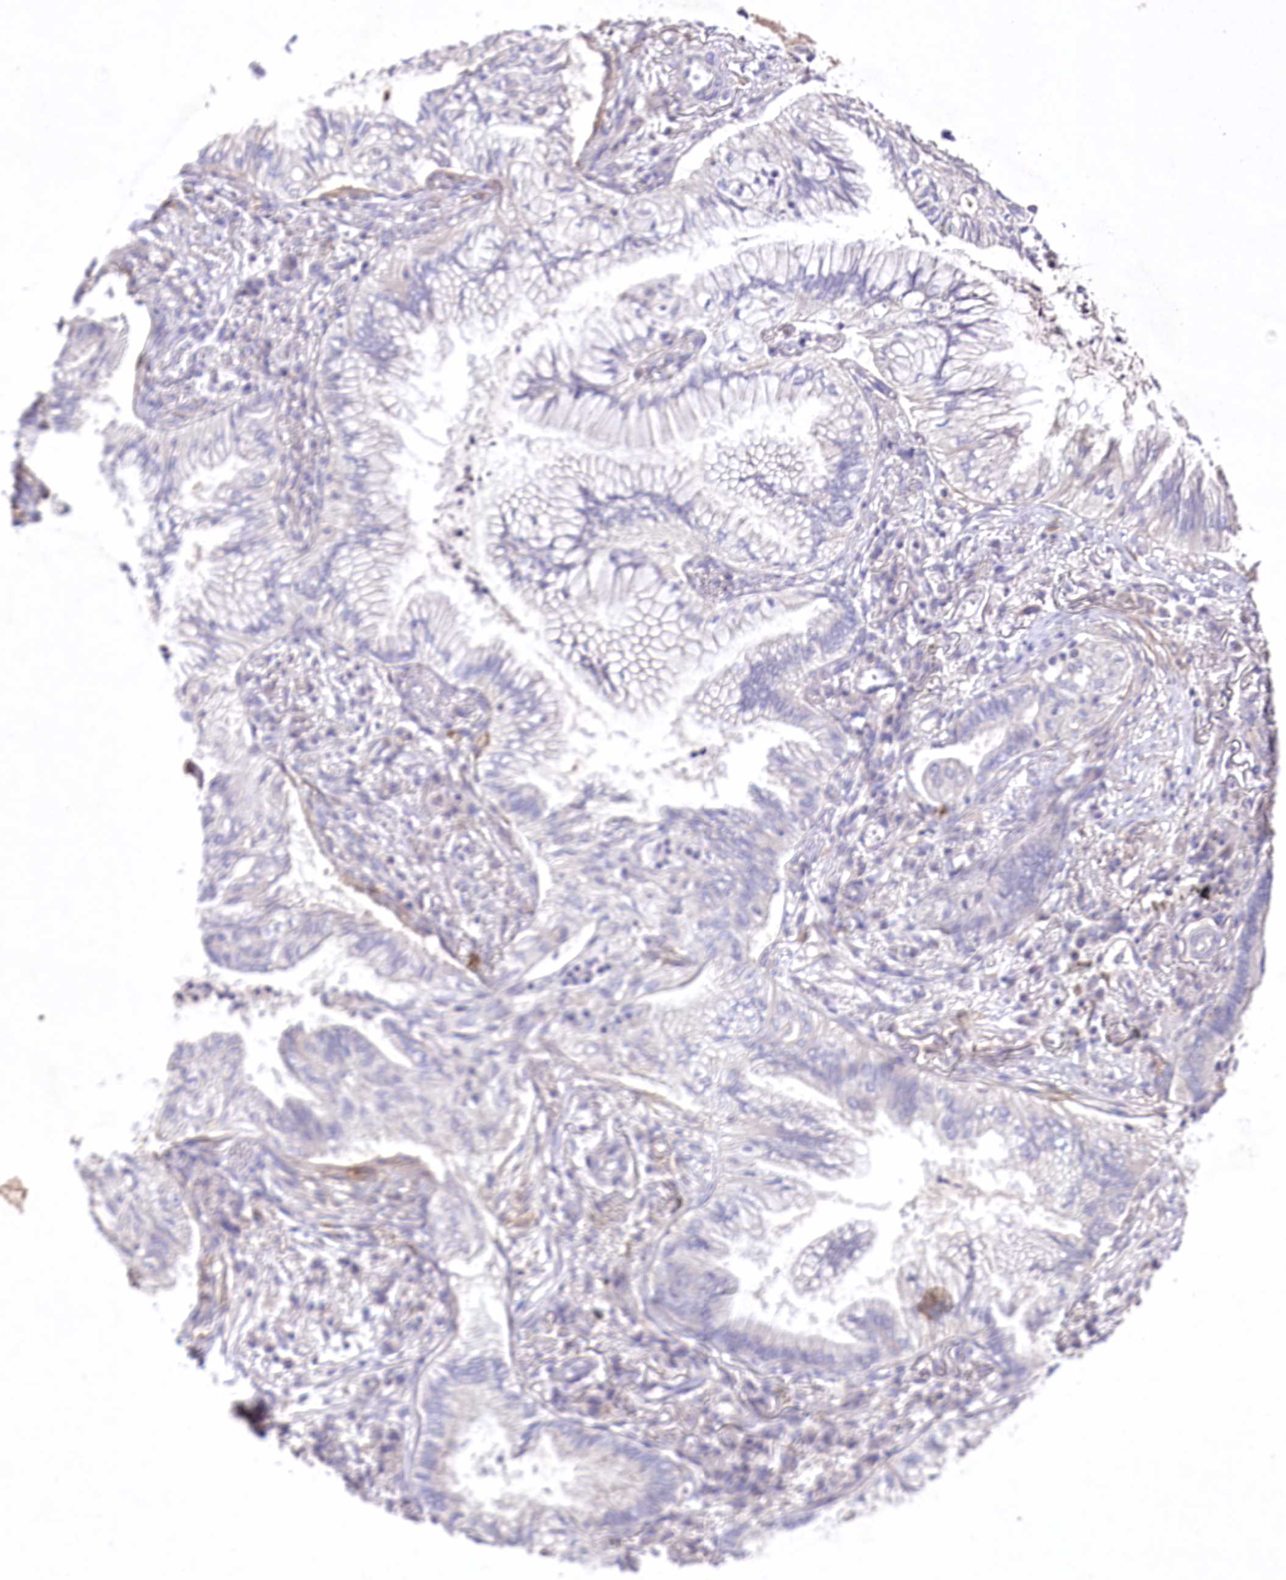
{"staining": {"intensity": "negative", "quantity": "none", "location": "none"}, "tissue": "lung cancer", "cell_type": "Tumor cells", "image_type": "cancer", "snomed": [{"axis": "morphology", "description": "Adenocarcinoma, NOS"}, {"axis": "topography", "description": "Lung"}], "caption": "Tumor cells show no significant expression in lung adenocarcinoma.", "gene": "ENPP1", "patient": {"sex": "female", "age": 70}}